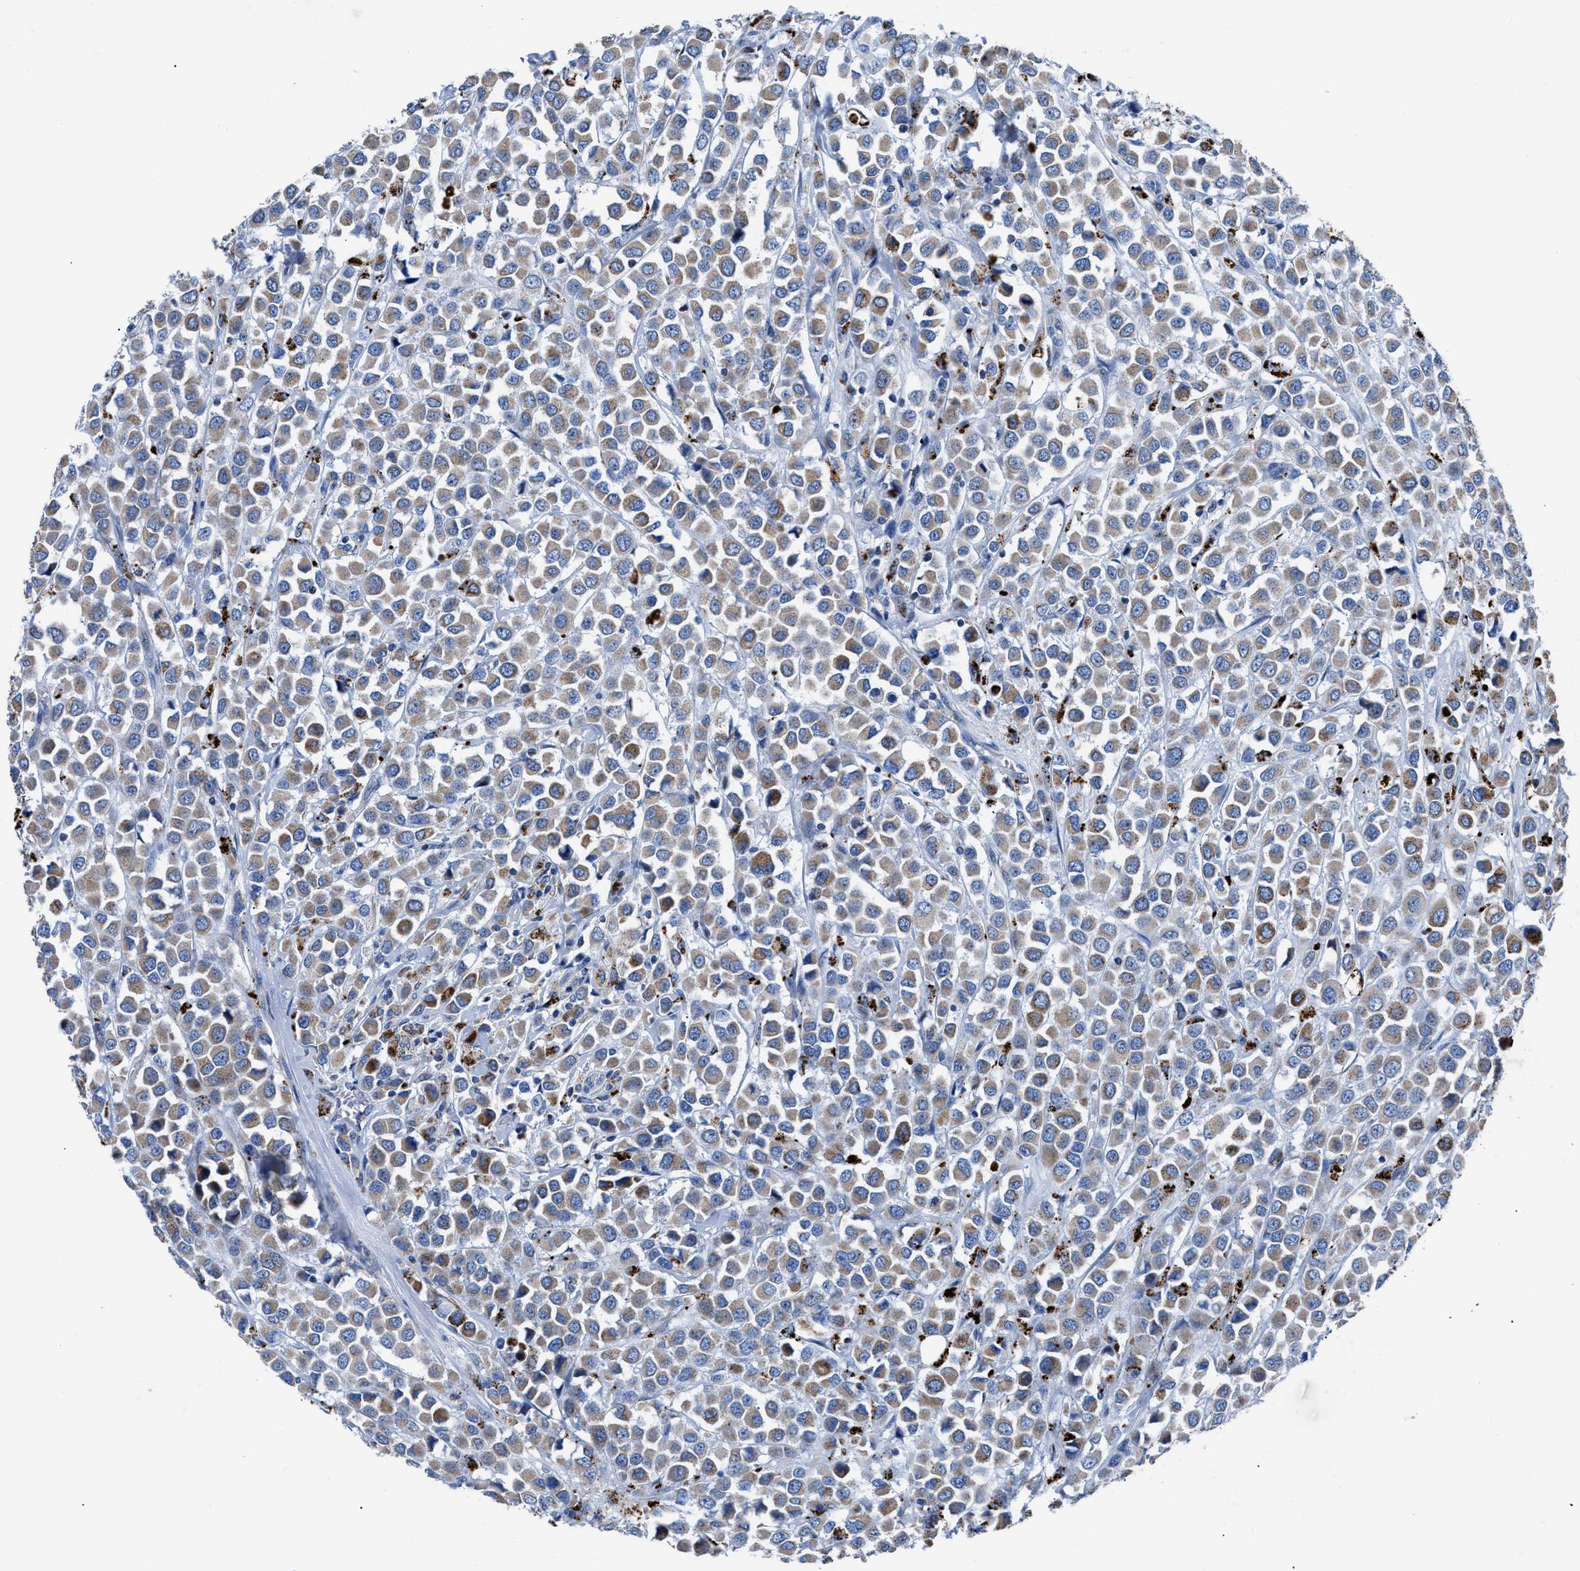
{"staining": {"intensity": "moderate", "quantity": ">75%", "location": "cytoplasmic/membranous"}, "tissue": "breast cancer", "cell_type": "Tumor cells", "image_type": "cancer", "snomed": [{"axis": "morphology", "description": "Duct carcinoma"}, {"axis": "topography", "description": "Breast"}], "caption": "Protein positivity by immunohistochemistry demonstrates moderate cytoplasmic/membranous positivity in about >75% of tumor cells in breast infiltrating ductal carcinoma.", "gene": "ZDHHC3", "patient": {"sex": "female", "age": 61}}